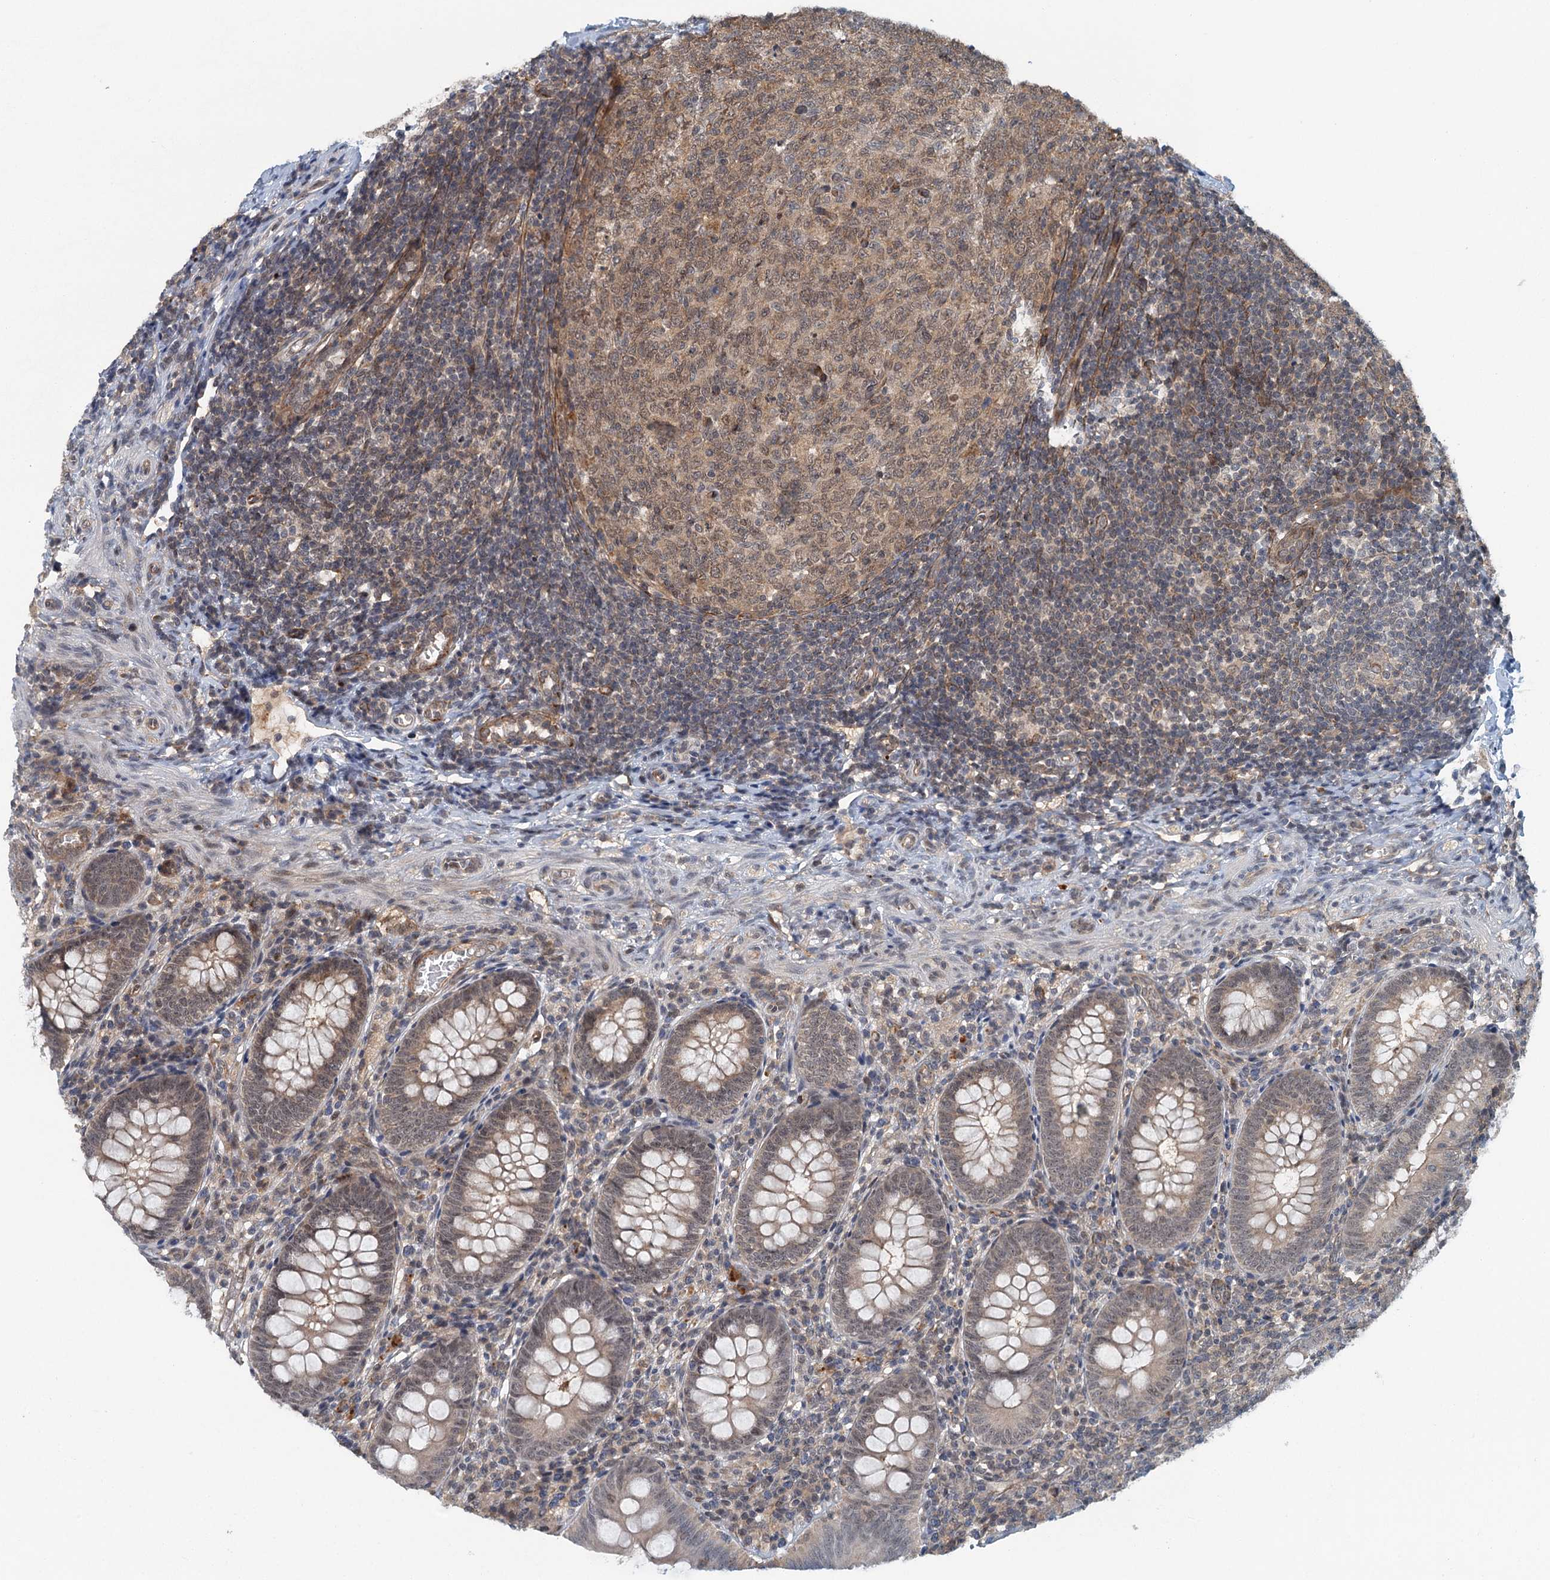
{"staining": {"intensity": "weak", "quantity": ">75%", "location": "cytoplasmic/membranous,nuclear"}, "tissue": "appendix", "cell_type": "Glandular cells", "image_type": "normal", "snomed": [{"axis": "morphology", "description": "Normal tissue, NOS"}, {"axis": "topography", "description": "Appendix"}], "caption": "About >75% of glandular cells in benign human appendix reveal weak cytoplasmic/membranous,nuclear protein expression as visualized by brown immunohistochemical staining.", "gene": "TAS2R42", "patient": {"sex": "male", "age": 14}}